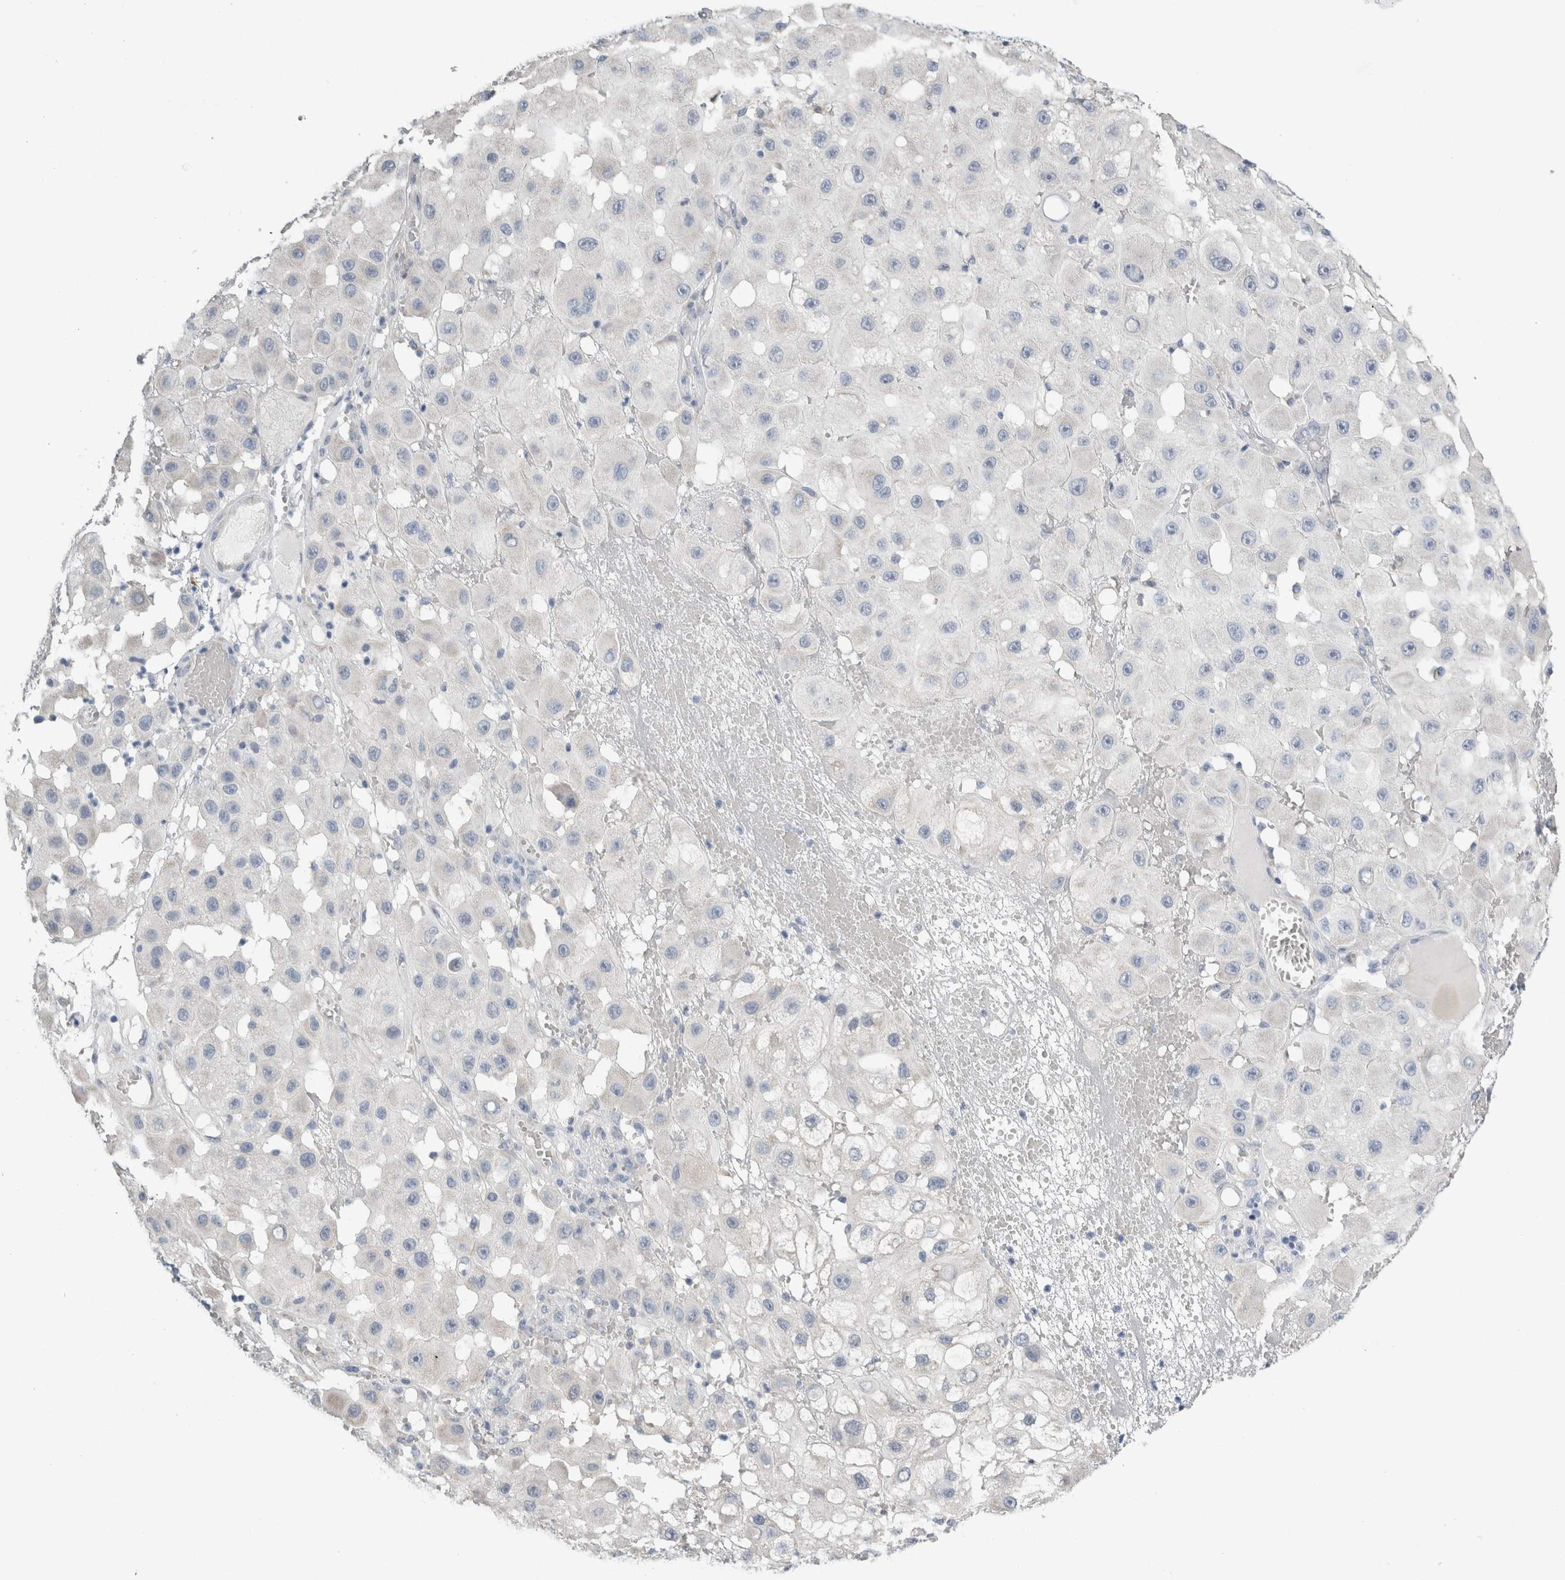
{"staining": {"intensity": "negative", "quantity": "none", "location": "none"}, "tissue": "melanoma", "cell_type": "Tumor cells", "image_type": "cancer", "snomed": [{"axis": "morphology", "description": "Malignant melanoma, NOS"}, {"axis": "topography", "description": "Skin"}], "caption": "Immunohistochemical staining of human melanoma demonstrates no significant positivity in tumor cells. The staining was performed using DAB (3,3'-diaminobenzidine) to visualize the protein expression in brown, while the nuclei were stained in blue with hematoxylin (Magnification: 20x).", "gene": "NEFM", "patient": {"sex": "female", "age": 81}}